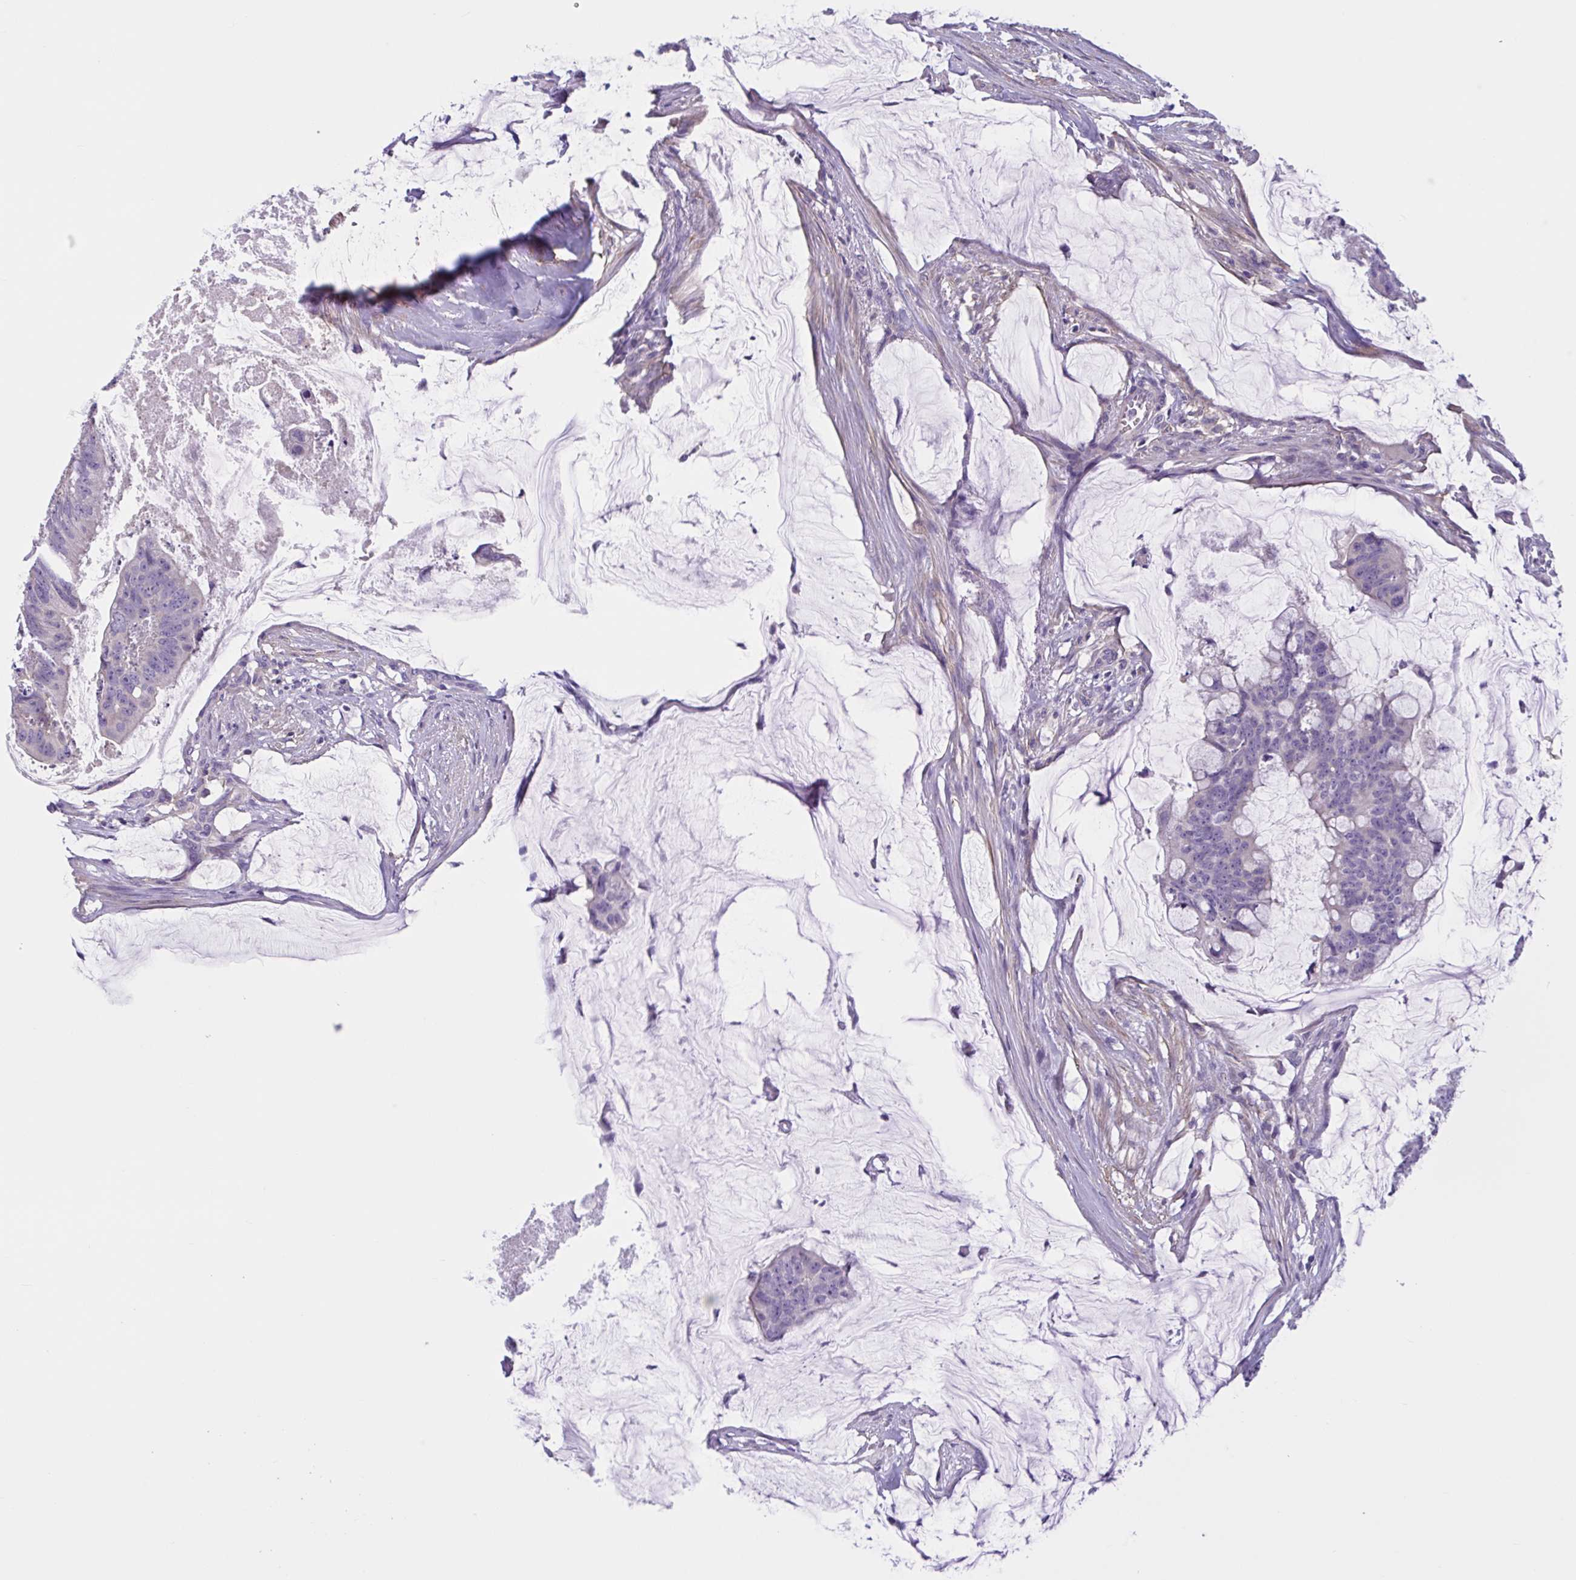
{"staining": {"intensity": "negative", "quantity": "none", "location": "none"}, "tissue": "colorectal cancer", "cell_type": "Tumor cells", "image_type": "cancer", "snomed": [{"axis": "morphology", "description": "Adenocarcinoma, NOS"}, {"axis": "topography", "description": "Colon"}], "caption": "DAB immunohistochemical staining of human colorectal cancer (adenocarcinoma) shows no significant staining in tumor cells.", "gene": "WNT9B", "patient": {"sex": "male", "age": 62}}